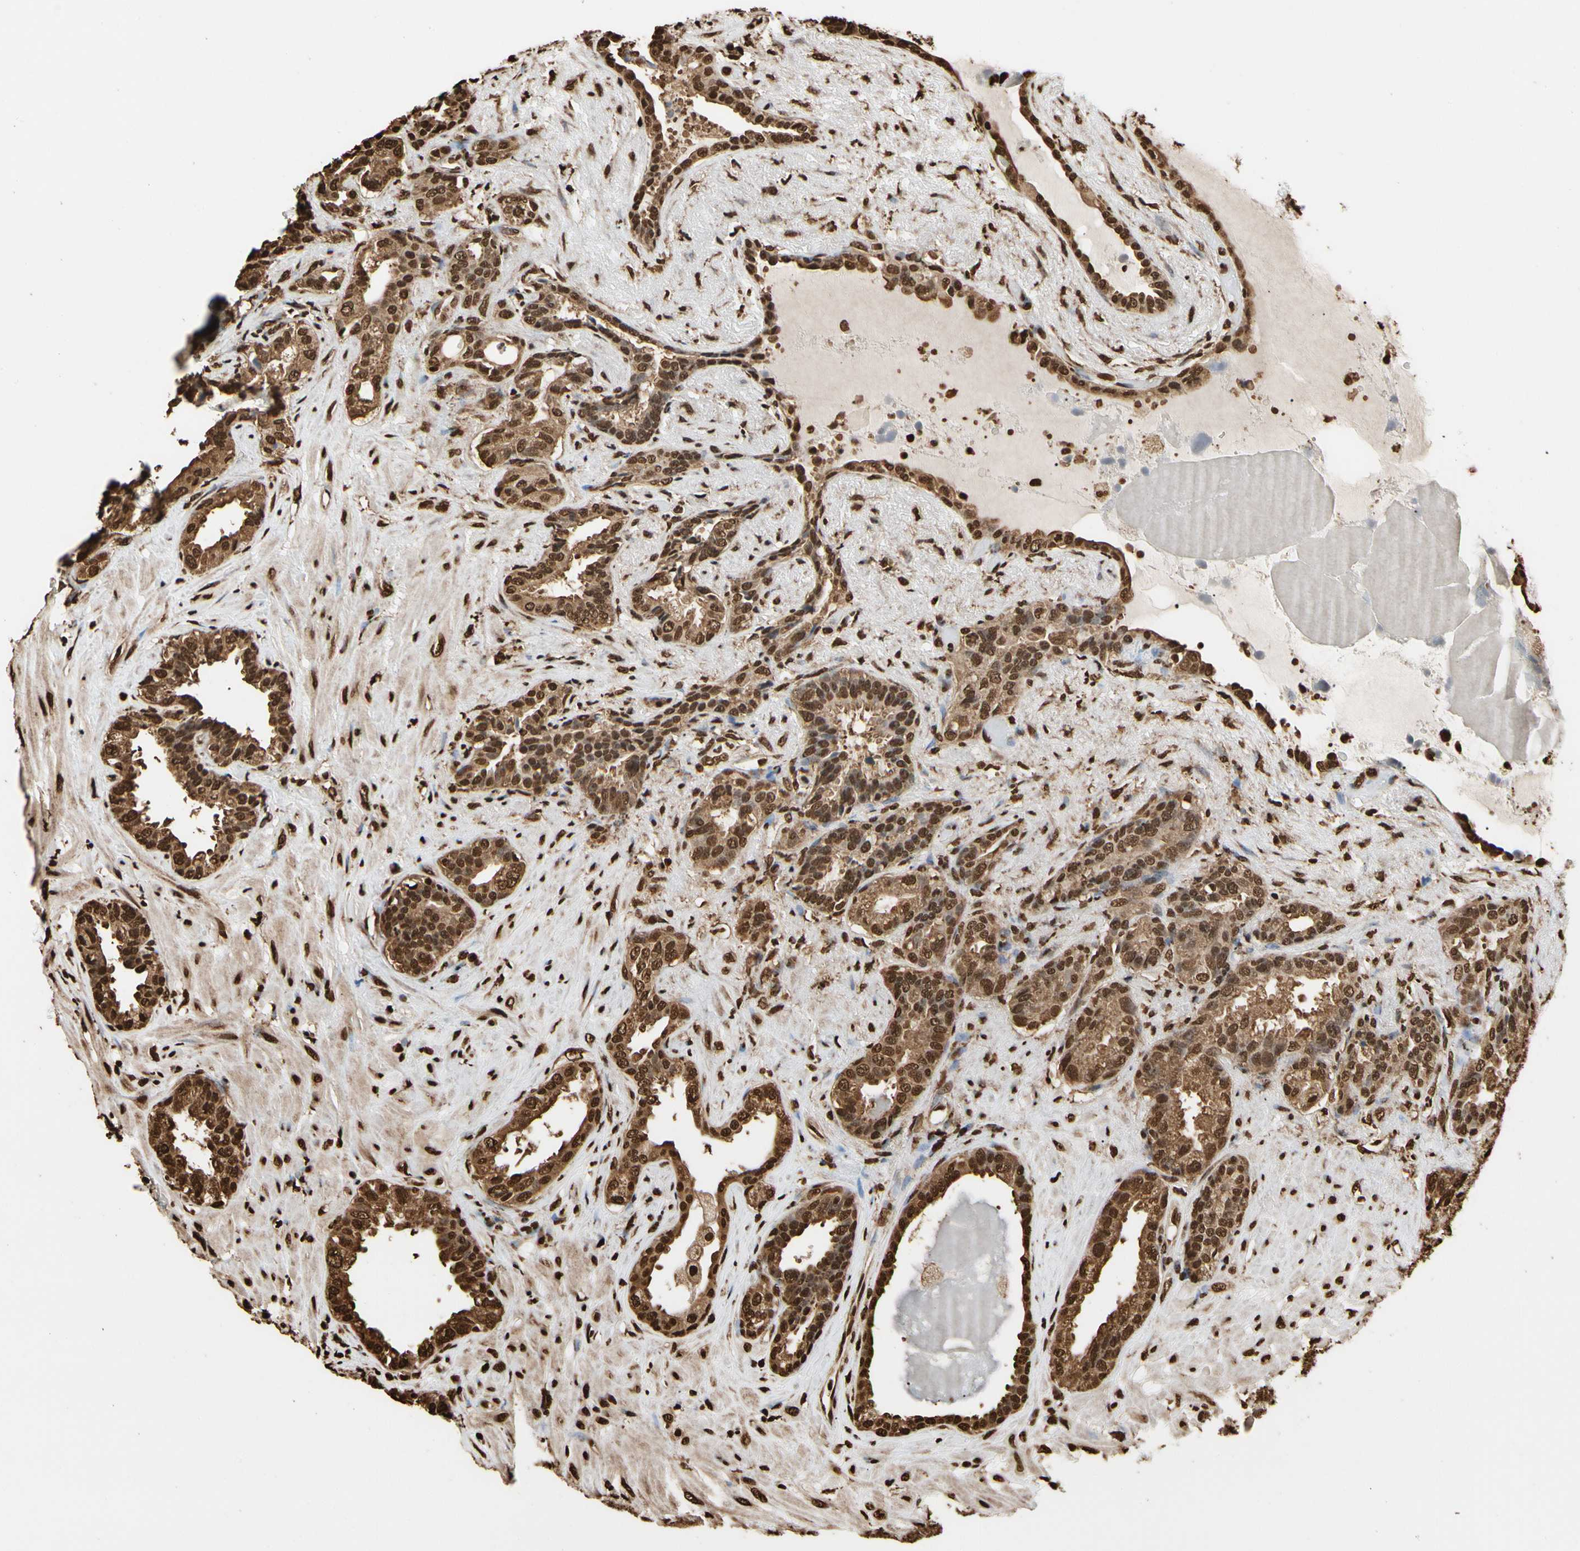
{"staining": {"intensity": "strong", "quantity": ">75%", "location": "cytoplasmic/membranous,nuclear"}, "tissue": "seminal vesicle", "cell_type": "Glandular cells", "image_type": "normal", "snomed": [{"axis": "morphology", "description": "Normal tissue, NOS"}, {"axis": "topography", "description": "Seminal veicle"}], "caption": "Human seminal vesicle stained with a protein marker exhibits strong staining in glandular cells.", "gene": "HNRNPK", "patient": {"sex": "male", "age": 61}}